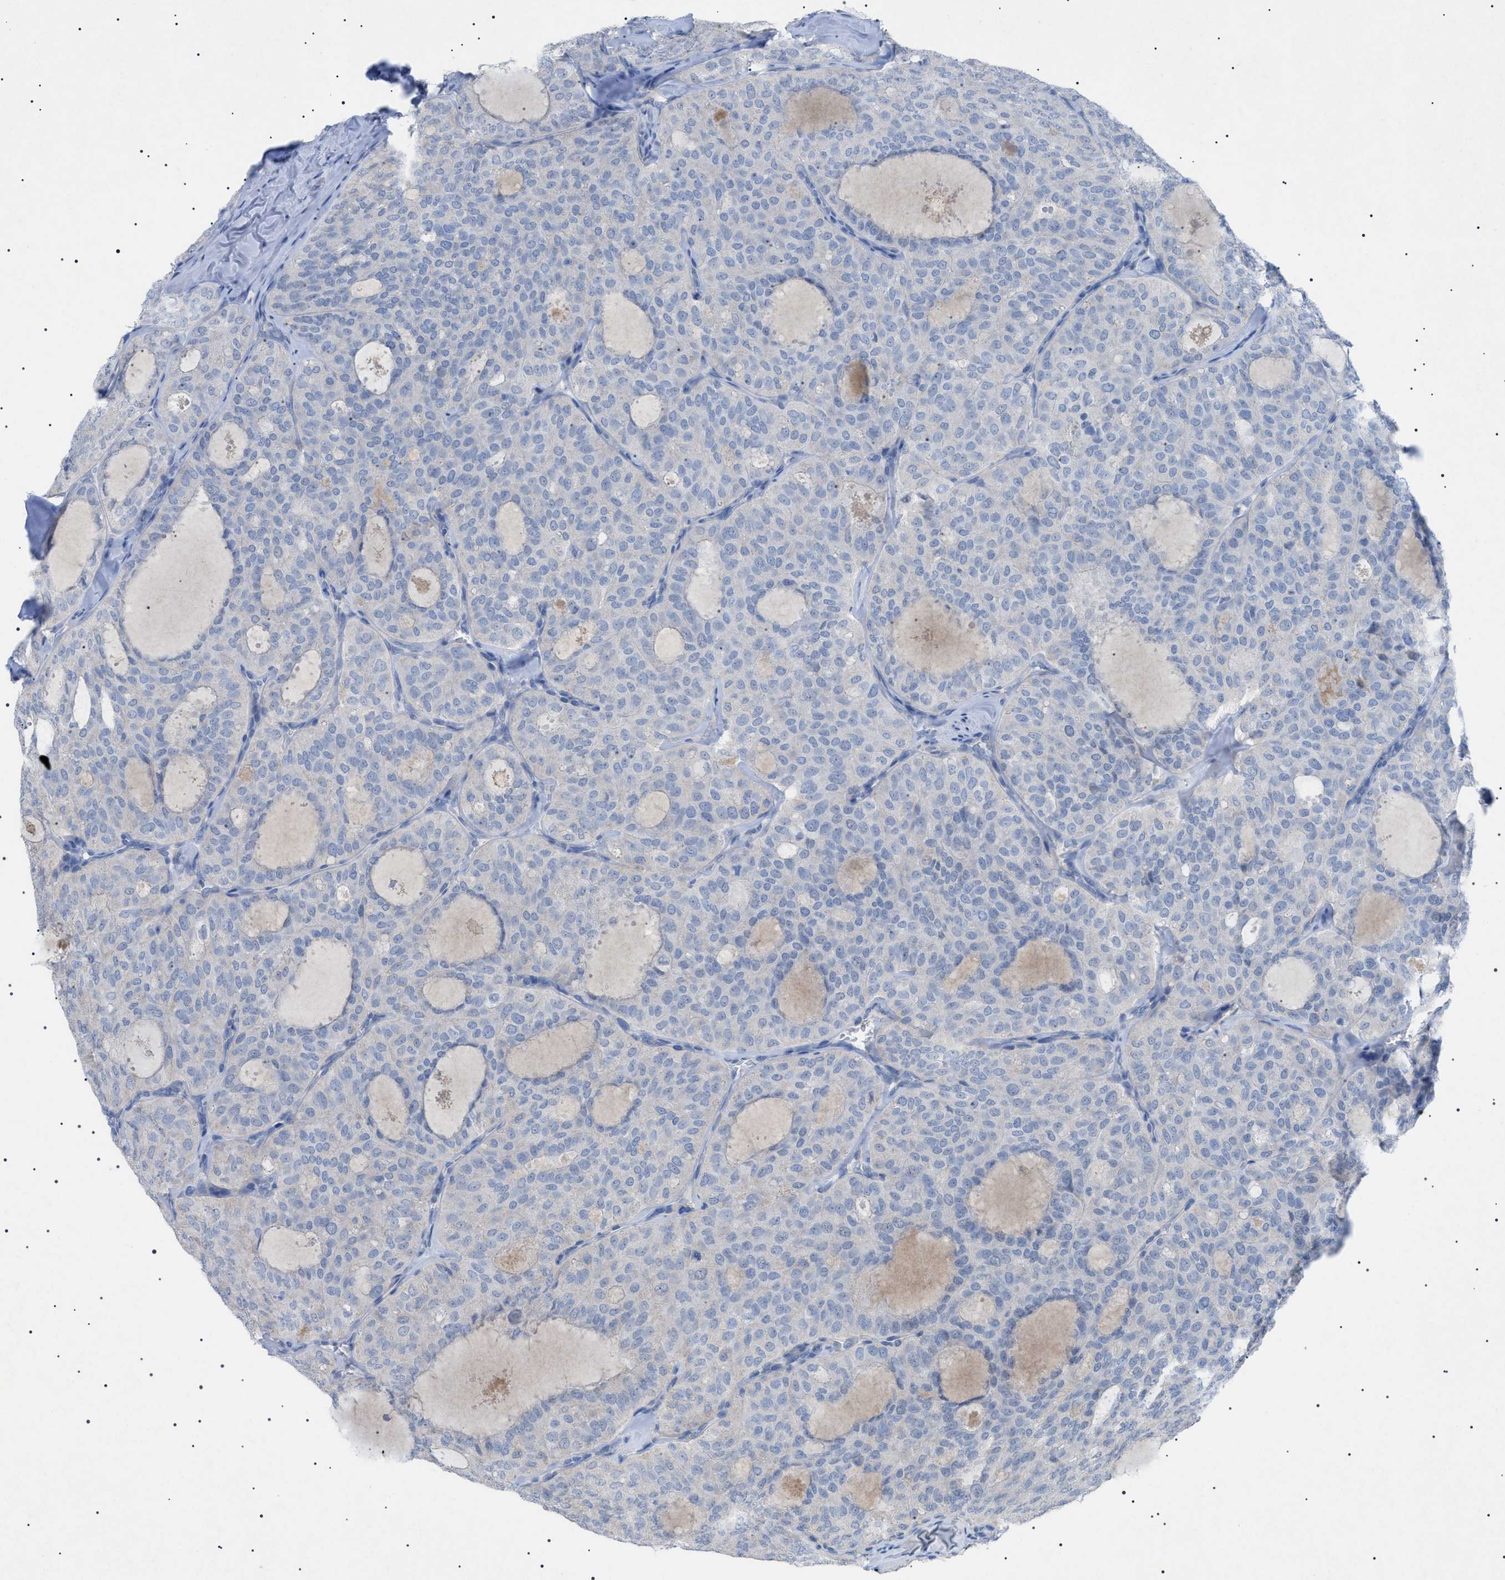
{"staining": {"intensity": "negative", "quantity": "none", "location": "none"}, "tissue": "thyroid cancer", "cell_type": "Tumor cells", "image_type": "cancer", "snomed": [{"axis": "morphology", "description": "Follicular adenoma carcinoma, NOS"}, {"axis": "topography", "description": "Thyroid gland"}], "caption": "The micrograph shows no staining of tumor cells in thyroid follicular adenoma carcinoma. (DAB IHC visualized using brightfield microscopy, high magnification).", "gene": "ADAMTS1", "patient": {"sex": "male", "age": 75}}